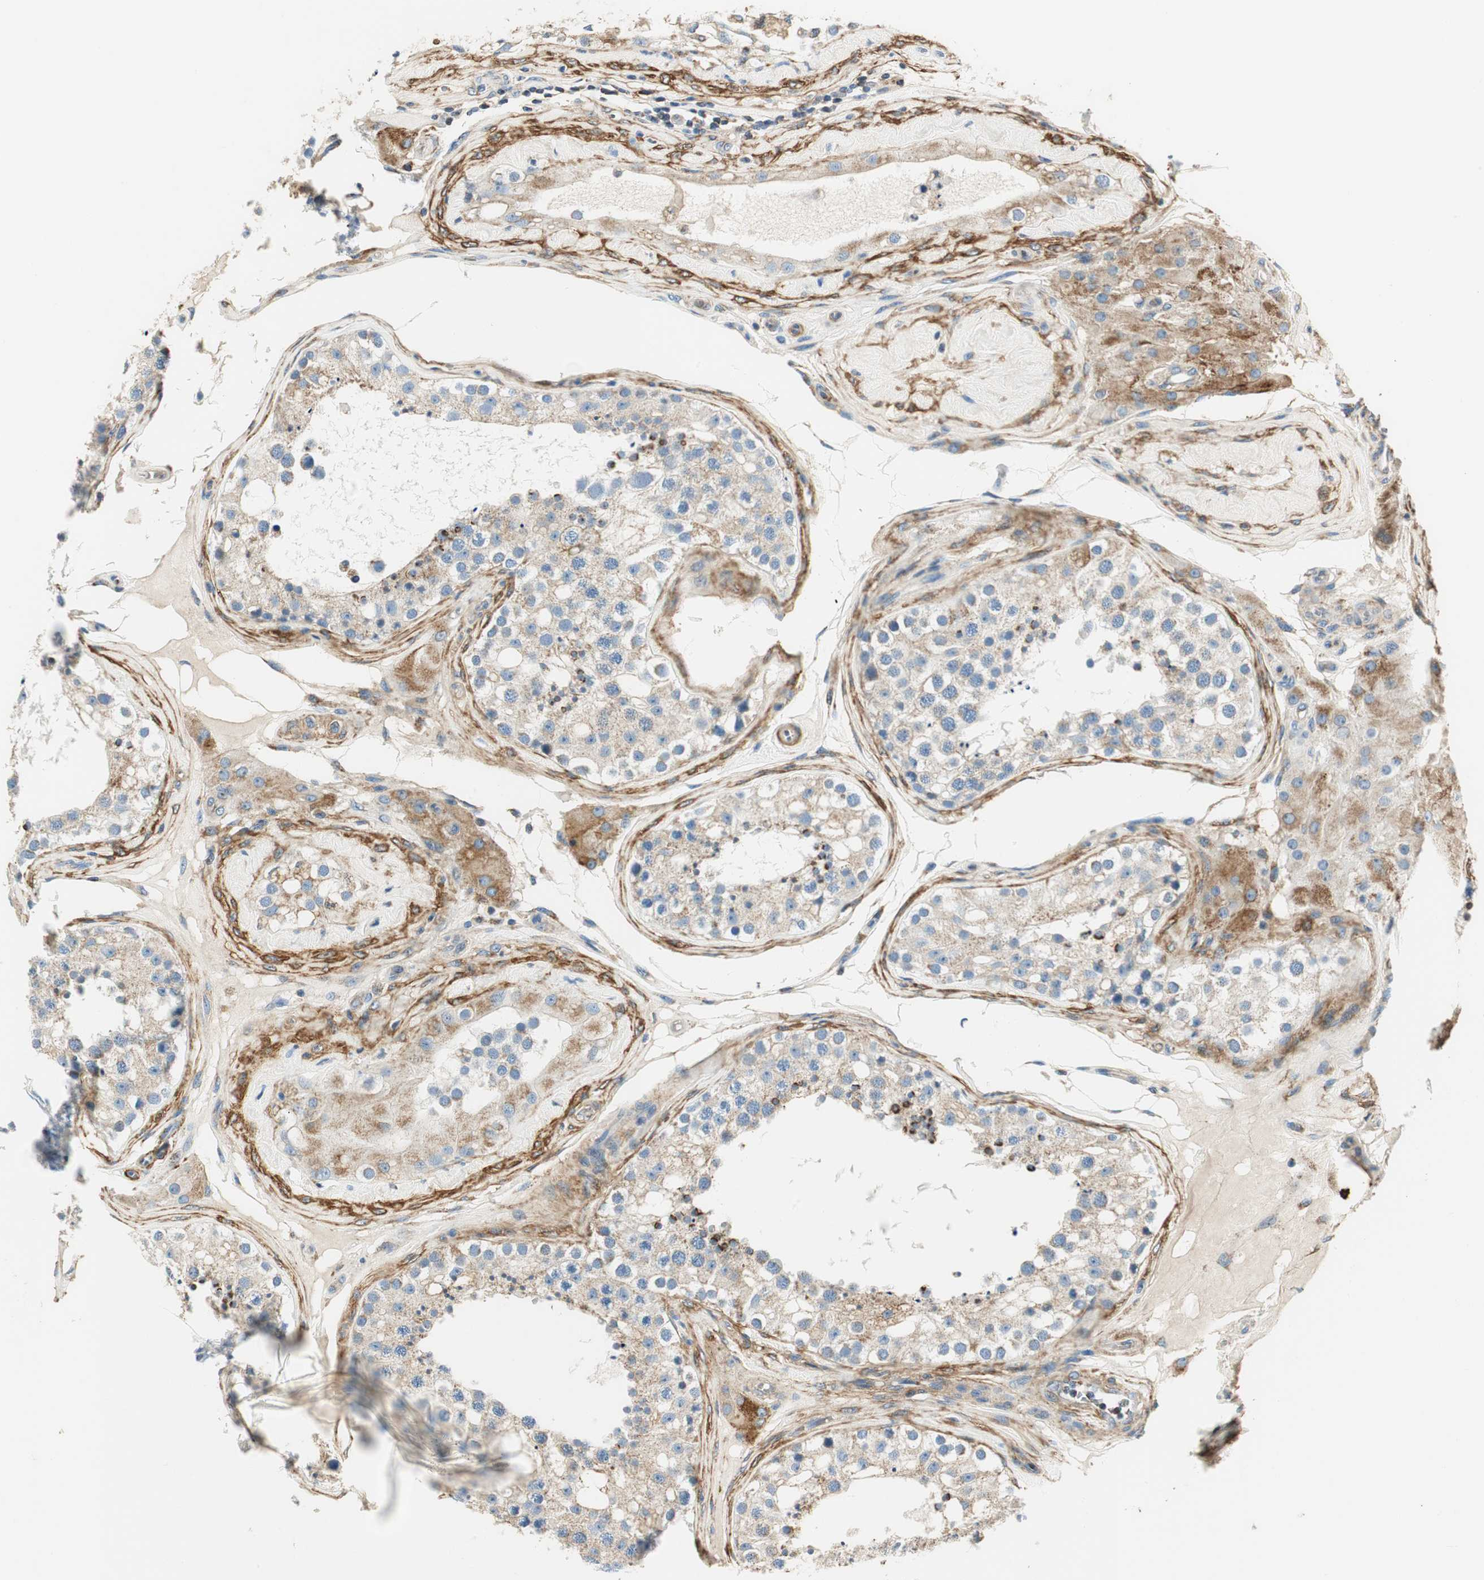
{"staining": {"intensity": "moderate", "quantity": "<25%", "location": "cytoplasmic/membranous"}, "tissue": "testis", "cell_type": "Cells in seminiferous ducts", "image_type": "normal", "snomed": [{"axis": "morphology", "description": "Normal tissue, NOS"}, {"axis": "topography", "description": "Testis"}], "caption": "Immunohistochemical staining of normal human testis demonstrates <25% levels of moderate cytoplasmic/membranous protein staining in approximately <25% of cells in seminiferous ducts.", "gene": "RORB", "patient": {"sex": "male", "age": 68}}